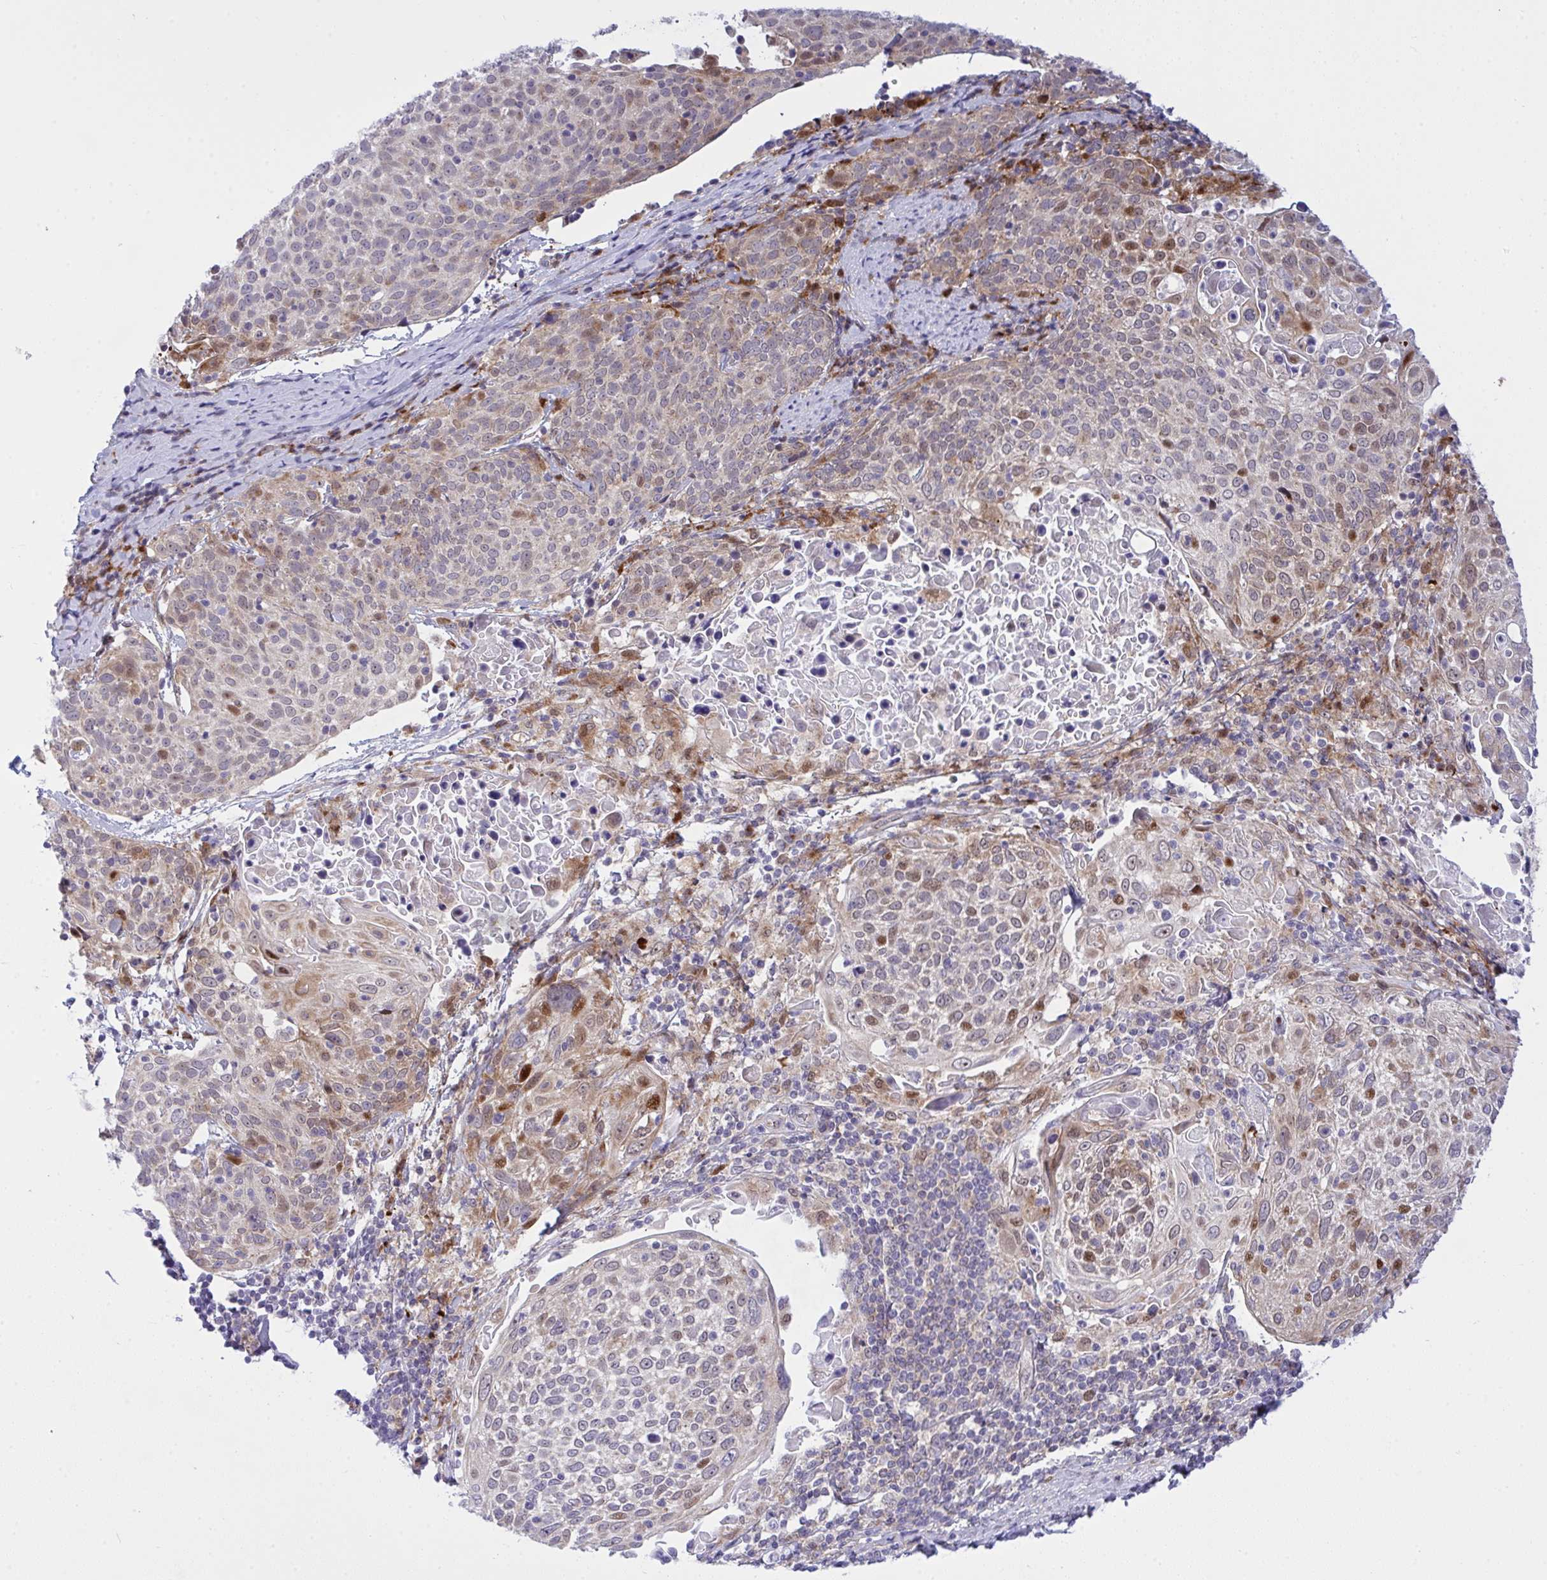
{"staining": {"intensity": "moderate", "quantity": "<25%", "location": "cytoplasmic/membranous,nuclear"}, "tissue": "cervical cancer", "cell_type": "Tumor cells", "image_type": "cancer", "snomed": [{"axis": "morphology", "description": "Squamous cell carcinoma, NOS"}, {"axis": "topography", "description": "Cervix"}], "caption": "Cervical squamous cell carcinoma was stained to show a protein in brown. There is low levels of moderate cytoplasmic/membranous and nuclear expression in about <25% of tumor cells. The staining is performed using DAB brown chromogen to label protein expression. The nuclei are counter-stained blue using hematoxylin.", "gene": "ZNF554", "patient": {"sex": "female", "age": 61}}